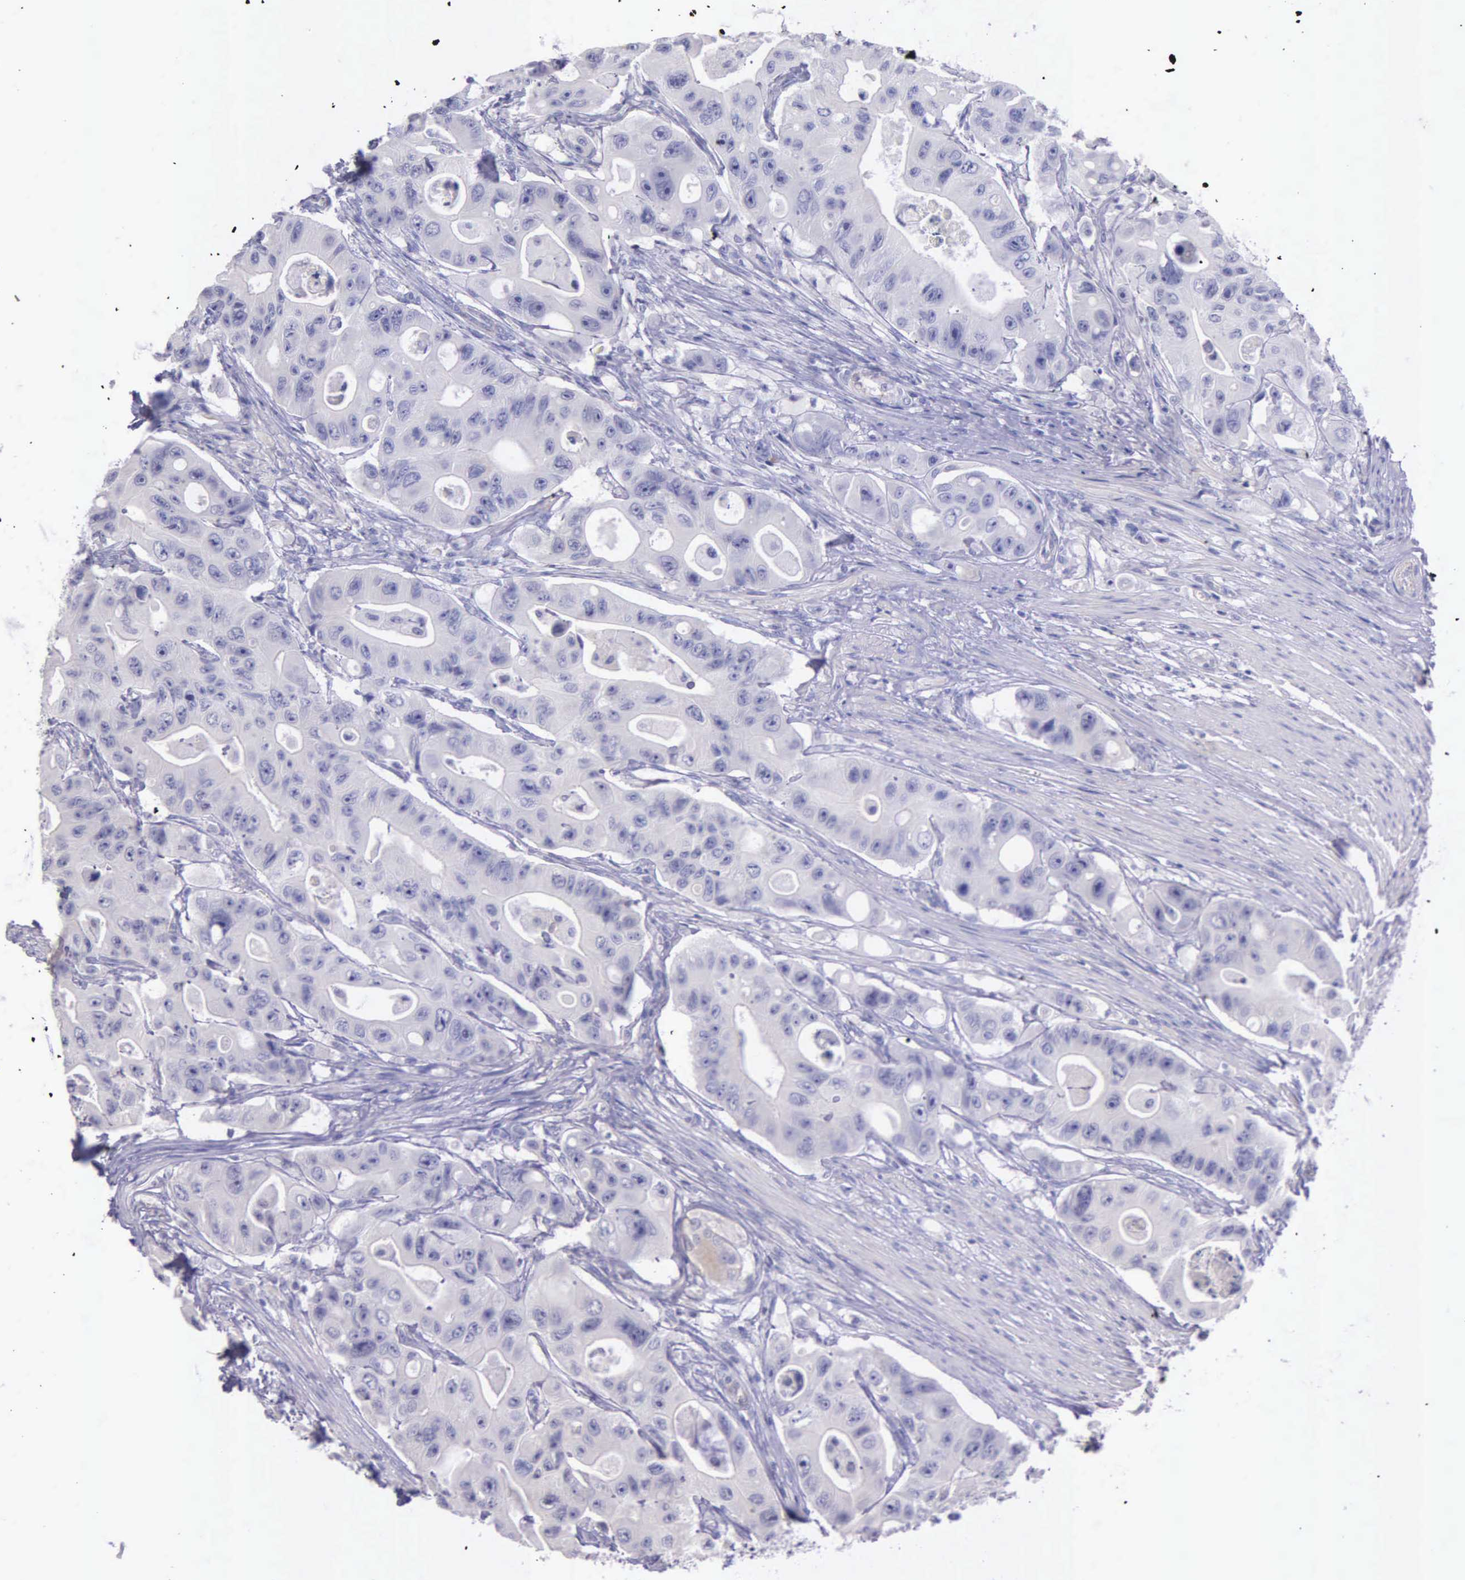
{"staining": {"intensity": "negative", "quantity": "none", "location": "none"}, "tissue": "colorectal cancer", "cell_type": "Tumor cells", "image_type": "cancer", "snomed": [{"axis": "morphology", "description": "Adenocarcinoma, NOS"}, {"axis": "topography", "description": "Colon"}], "caption": "Adenocarcinoma (colorectal) stained for a protein using IHC displays no staining tumor cells.", "gene": "THSD7A", "patient": {"sex": "female", "age": 46}}